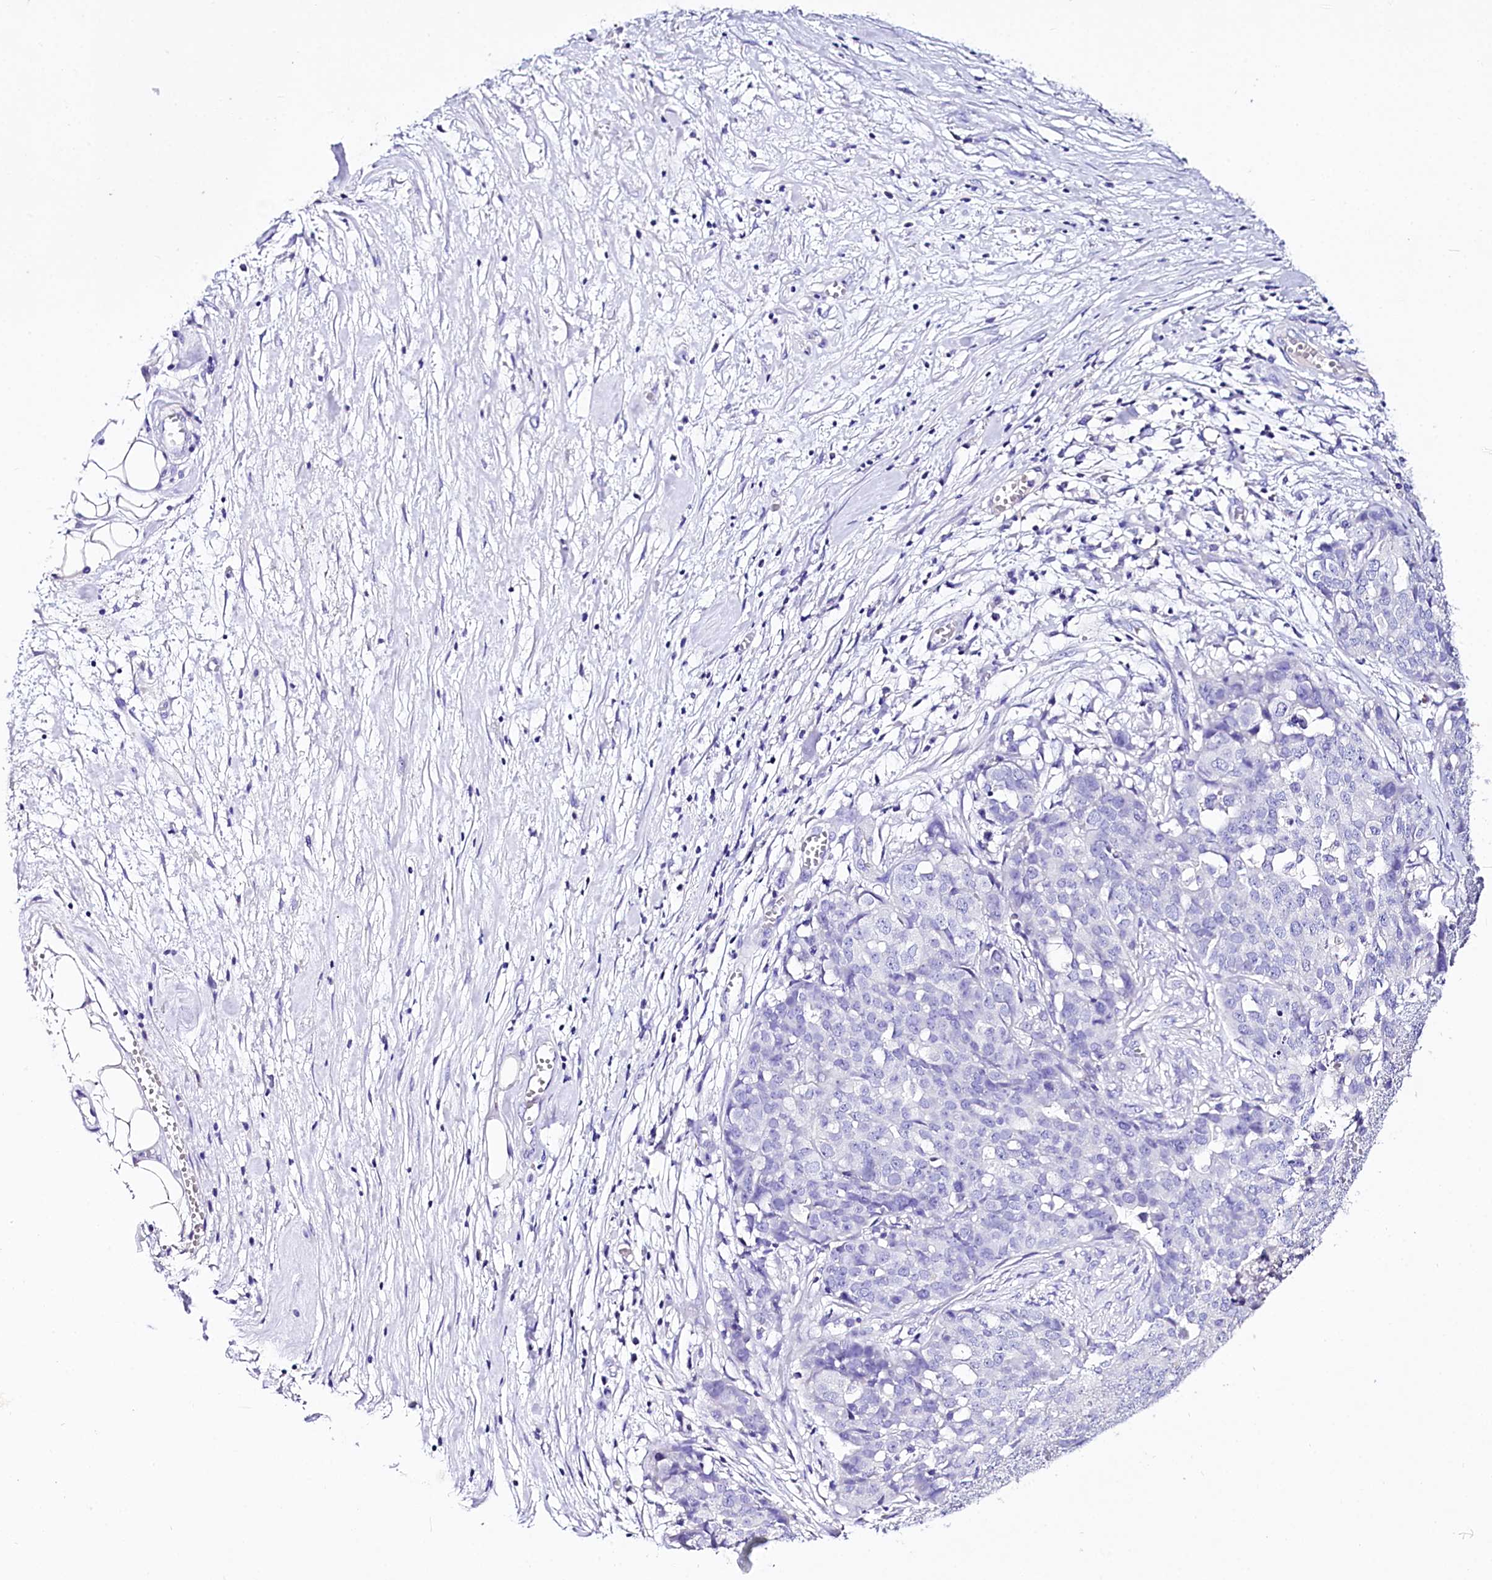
{"staining": {"intensity": "negative", "quantity": "none", "location": "none"}, "tissue": "ovarian cancer", "cell_type": "Tumor cells", "image_type": "cancer", "snomed": [{"axis": "morphology", "description": "Cystadenocarcinoma, serous, NOS"}, {"axis": "topography", "description": "Soft tissue"}, {"axis": "topography", "description": "Ovary"}], "caption": "A high-resolution histopathology image shows IHC staining of ovarian cancer, which demonstrates no significant positivity in tumor cells.", "gene": "A2ML1", "patient": {"sex": "female", "age": 57}}